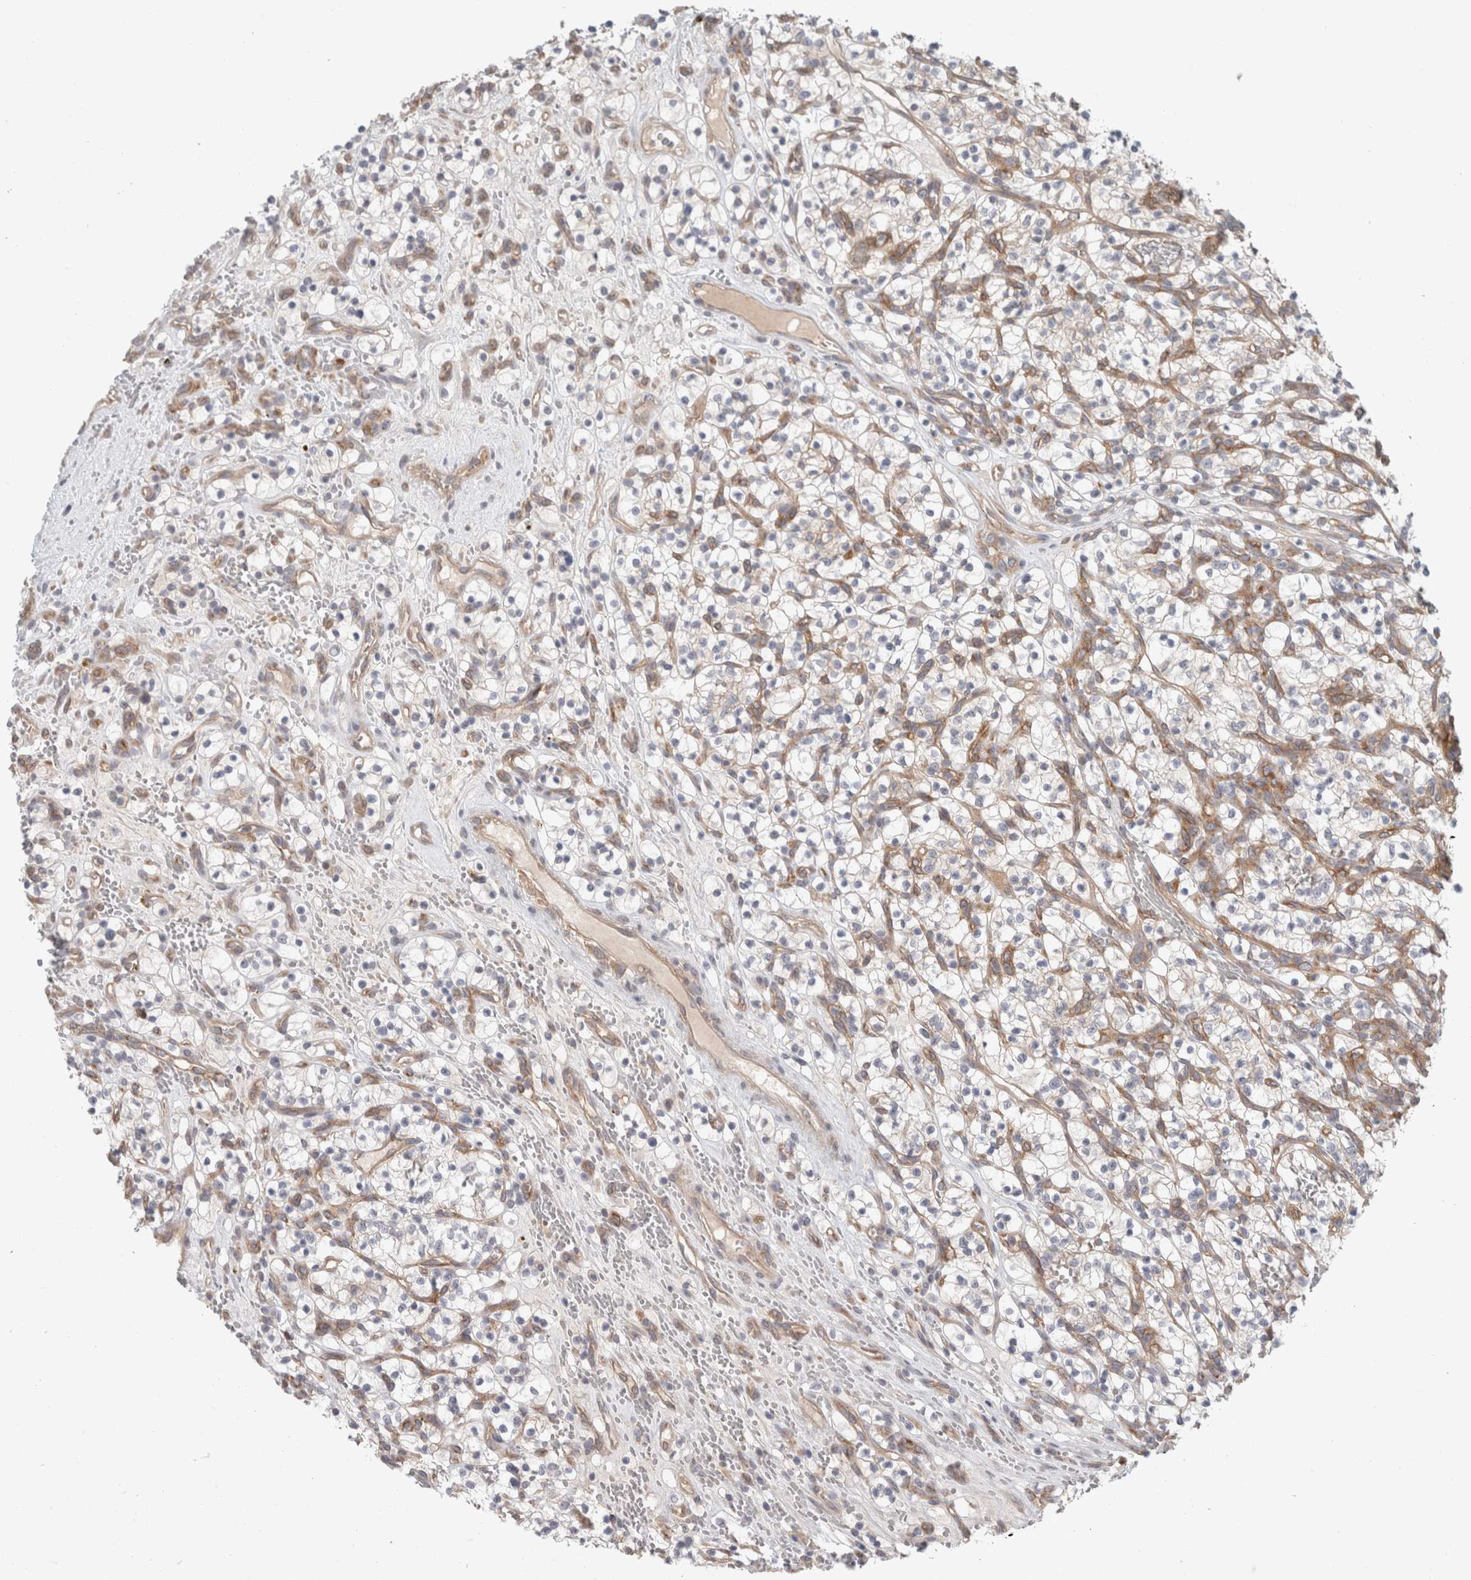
{"staining": {"intensity": "negative", "quantity": "none", "location": "none"}, "tissue": "renal cancer", "cell_type": "Tumor cells", "image_type": "cancer", "snomed": [{"axis": "morphology", "description": "Adenocarcinoma, NOS"}, {"axis": "topography", "description": "Kidney"}], "caption": "A high-resolution image shows immunohistochemistry (IHC) staining of renal cancer, which reveals no significant expression in tumor cells. (DAB (3,3'-diaminobenzidine) immunohistochemistry with hematoxylin counter stain).", "gene": "RASAL2", "patient": {"sex": "female", "age": 57}}